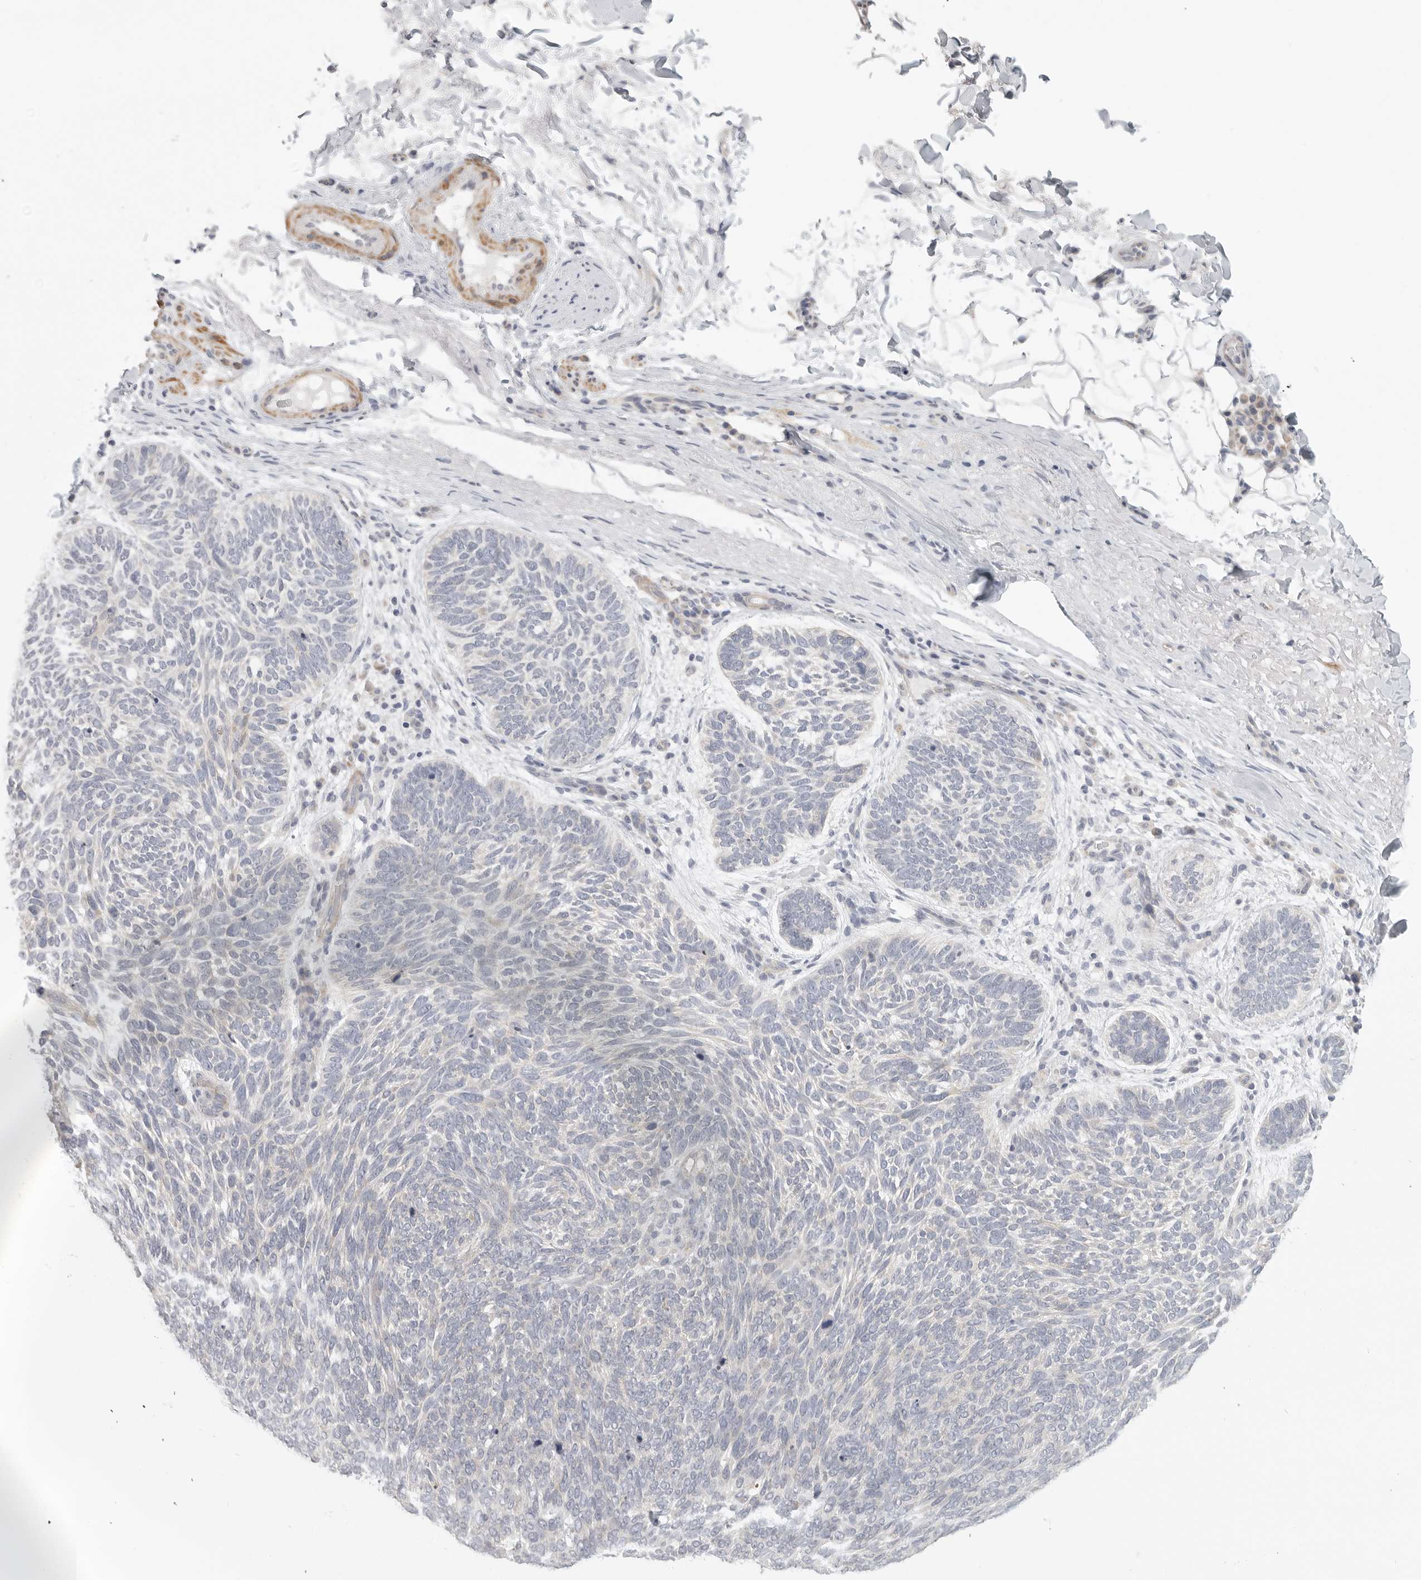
{"staining": {"intensity": "negative", "quantity": "none", "location": "none"}, "tissue": "skin cancer", "cell_type": "Tumor cells", "image_type": "cancer", "snomed": [{"axis": "morphology", "description": "Basal cell carcinoma"}, {"axis": "topography", "description": "Skin"}], "caption": "A high-resolution histopathology image shows immunohistochemistry (IHC) staining of skin cancer, which reveals no significant positivity in tumor cells. (Immunohistochemistry, brightfield microscopy, high magnification).", "gene": "STAB2", "patient": {"sex": "female", "age": 85}}